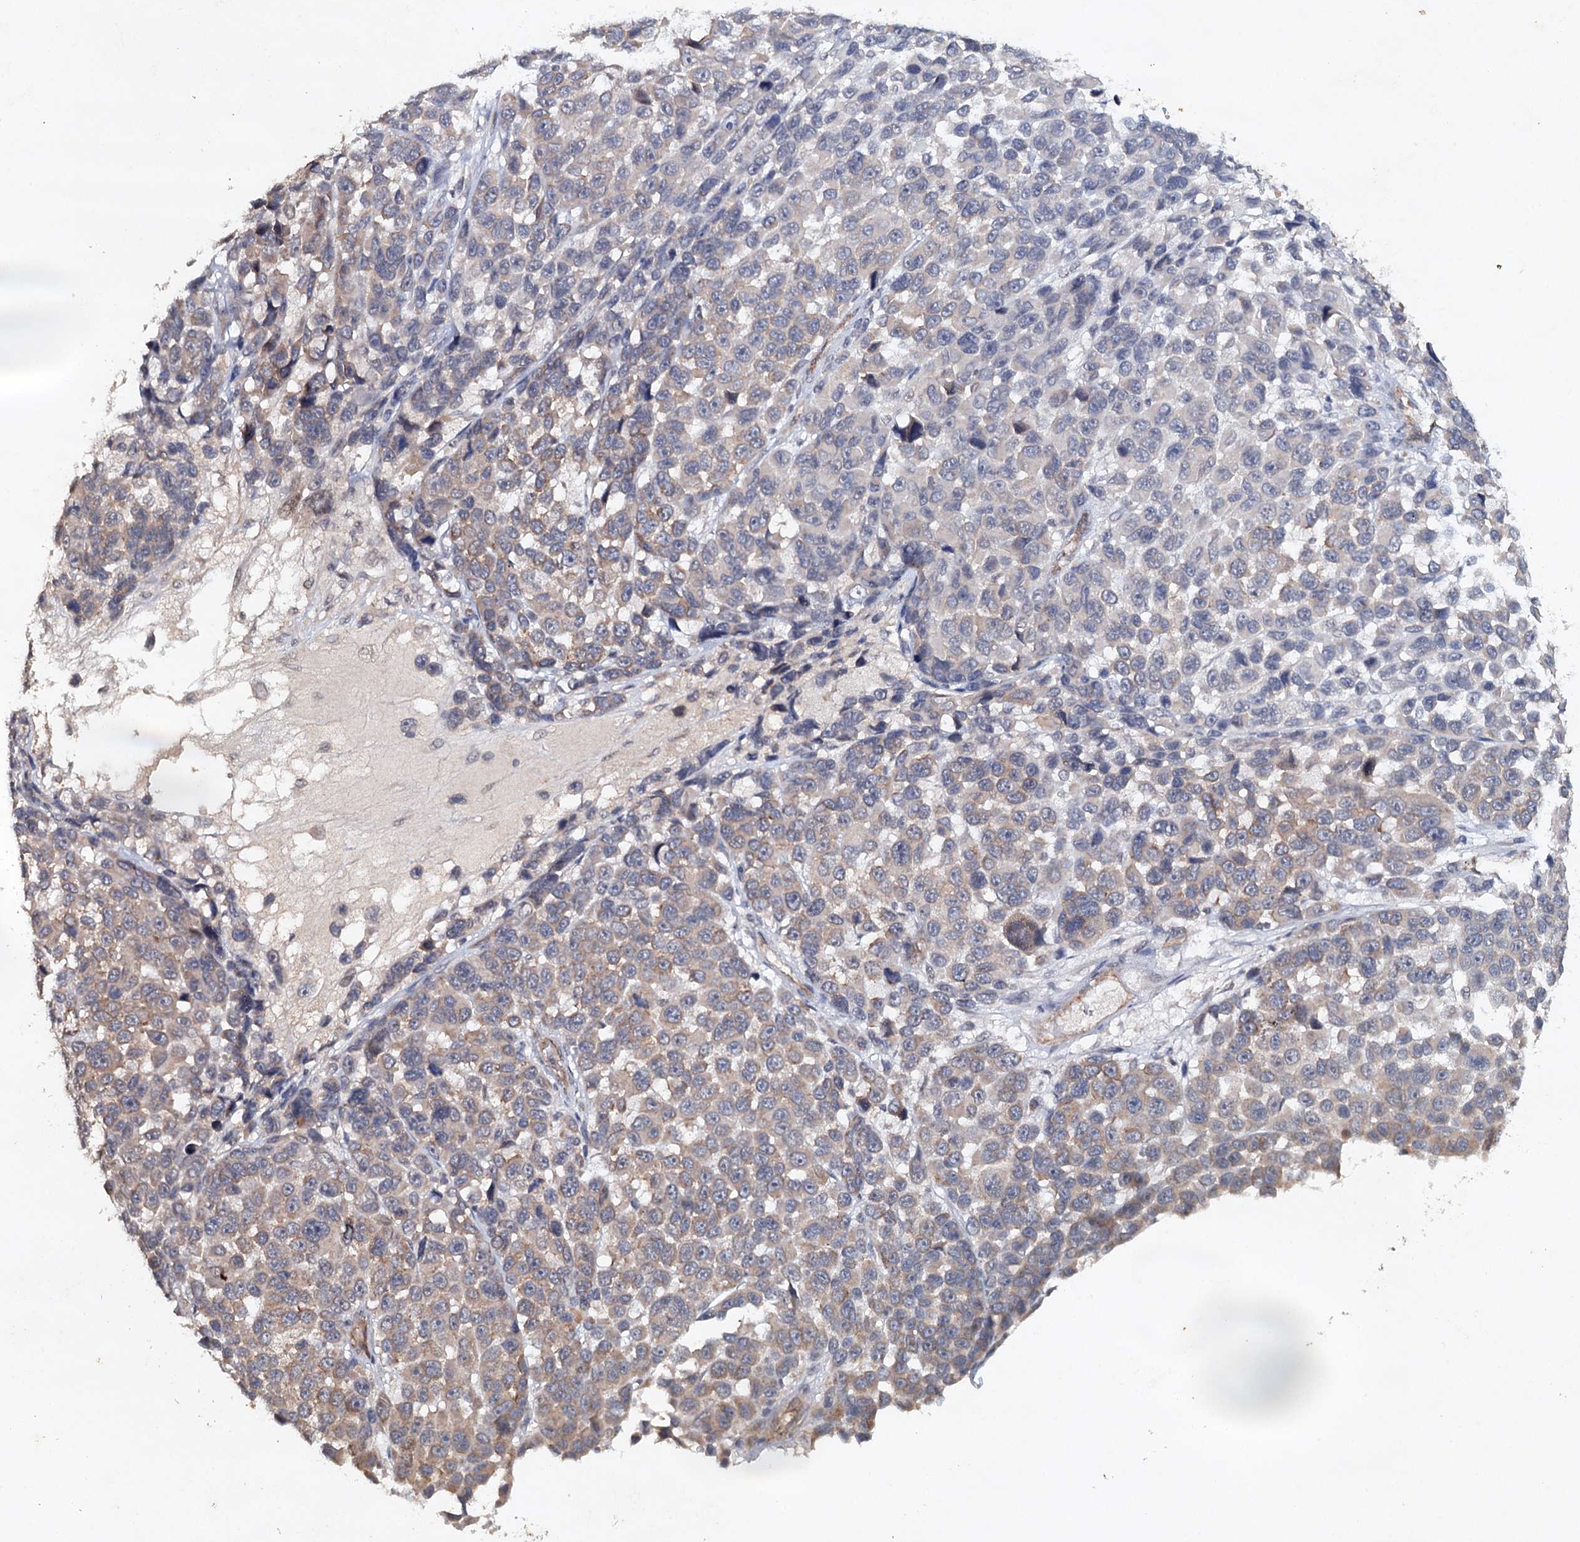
{"staining": {"intensity": "moderate", "quantity": "<25%", "location": "cytoplasmic/membranous"}, "tissue": "melanoma", "cell_type": "Tumor cells", "image_type": "cancer", "snomed": [{"axis": "morphology", "description": "Malignant melanoma, NOS"}, {"axis": "topography", "description": "Skin"}], "caption": "Approximately <25% of tumor cells in malignant melanoma demonstrate moderate cytoplasmic/membranous protein positivity as visualized by brown immunohistochemical staining.", "gene": "SYNPO", "patient": {"sex": "male", "age": 53}}